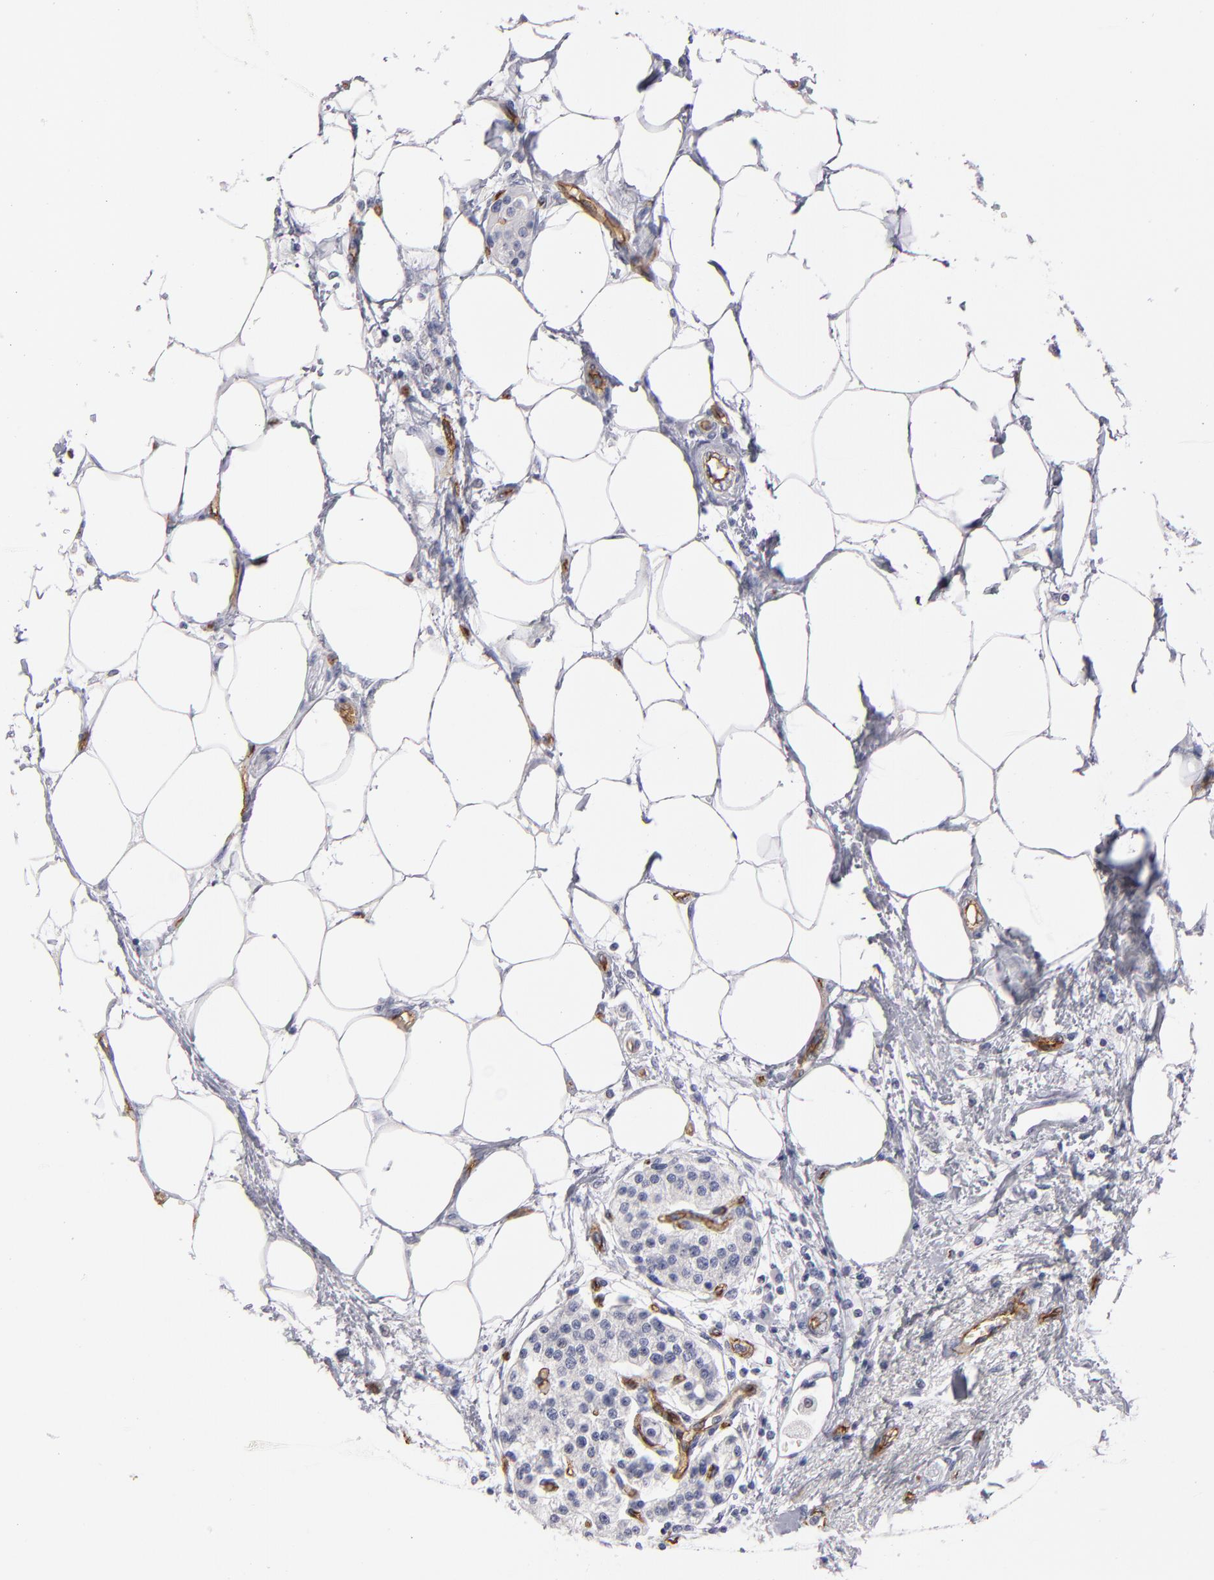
{"staining": {"intensity": "negative", "quantity": "none", "location": "none"}, "tissue": "pancreas", "cell_type": "Exocrine glandular cells", "image_type": "normal", "snomed": [{"axis": "morphology", "description": "Normal tissue, NOS"}, {"axis": "topography", "description": "Pancreas"}, {"axis": "topography", "description": "Duodenum"}], "caption": "Immunohistochemistry histopathology image of unremarkable pancreas stained for a protein (brown), which reveals no expression in exocrine glandular cells. (DAB (3,3'-diaminobenzidine) immunohistochemistry (IHC) visualized using brightfield microscopy, high magnification).", "gene": "PLVAP", "patient": {"sex": "male", "age": 79}}